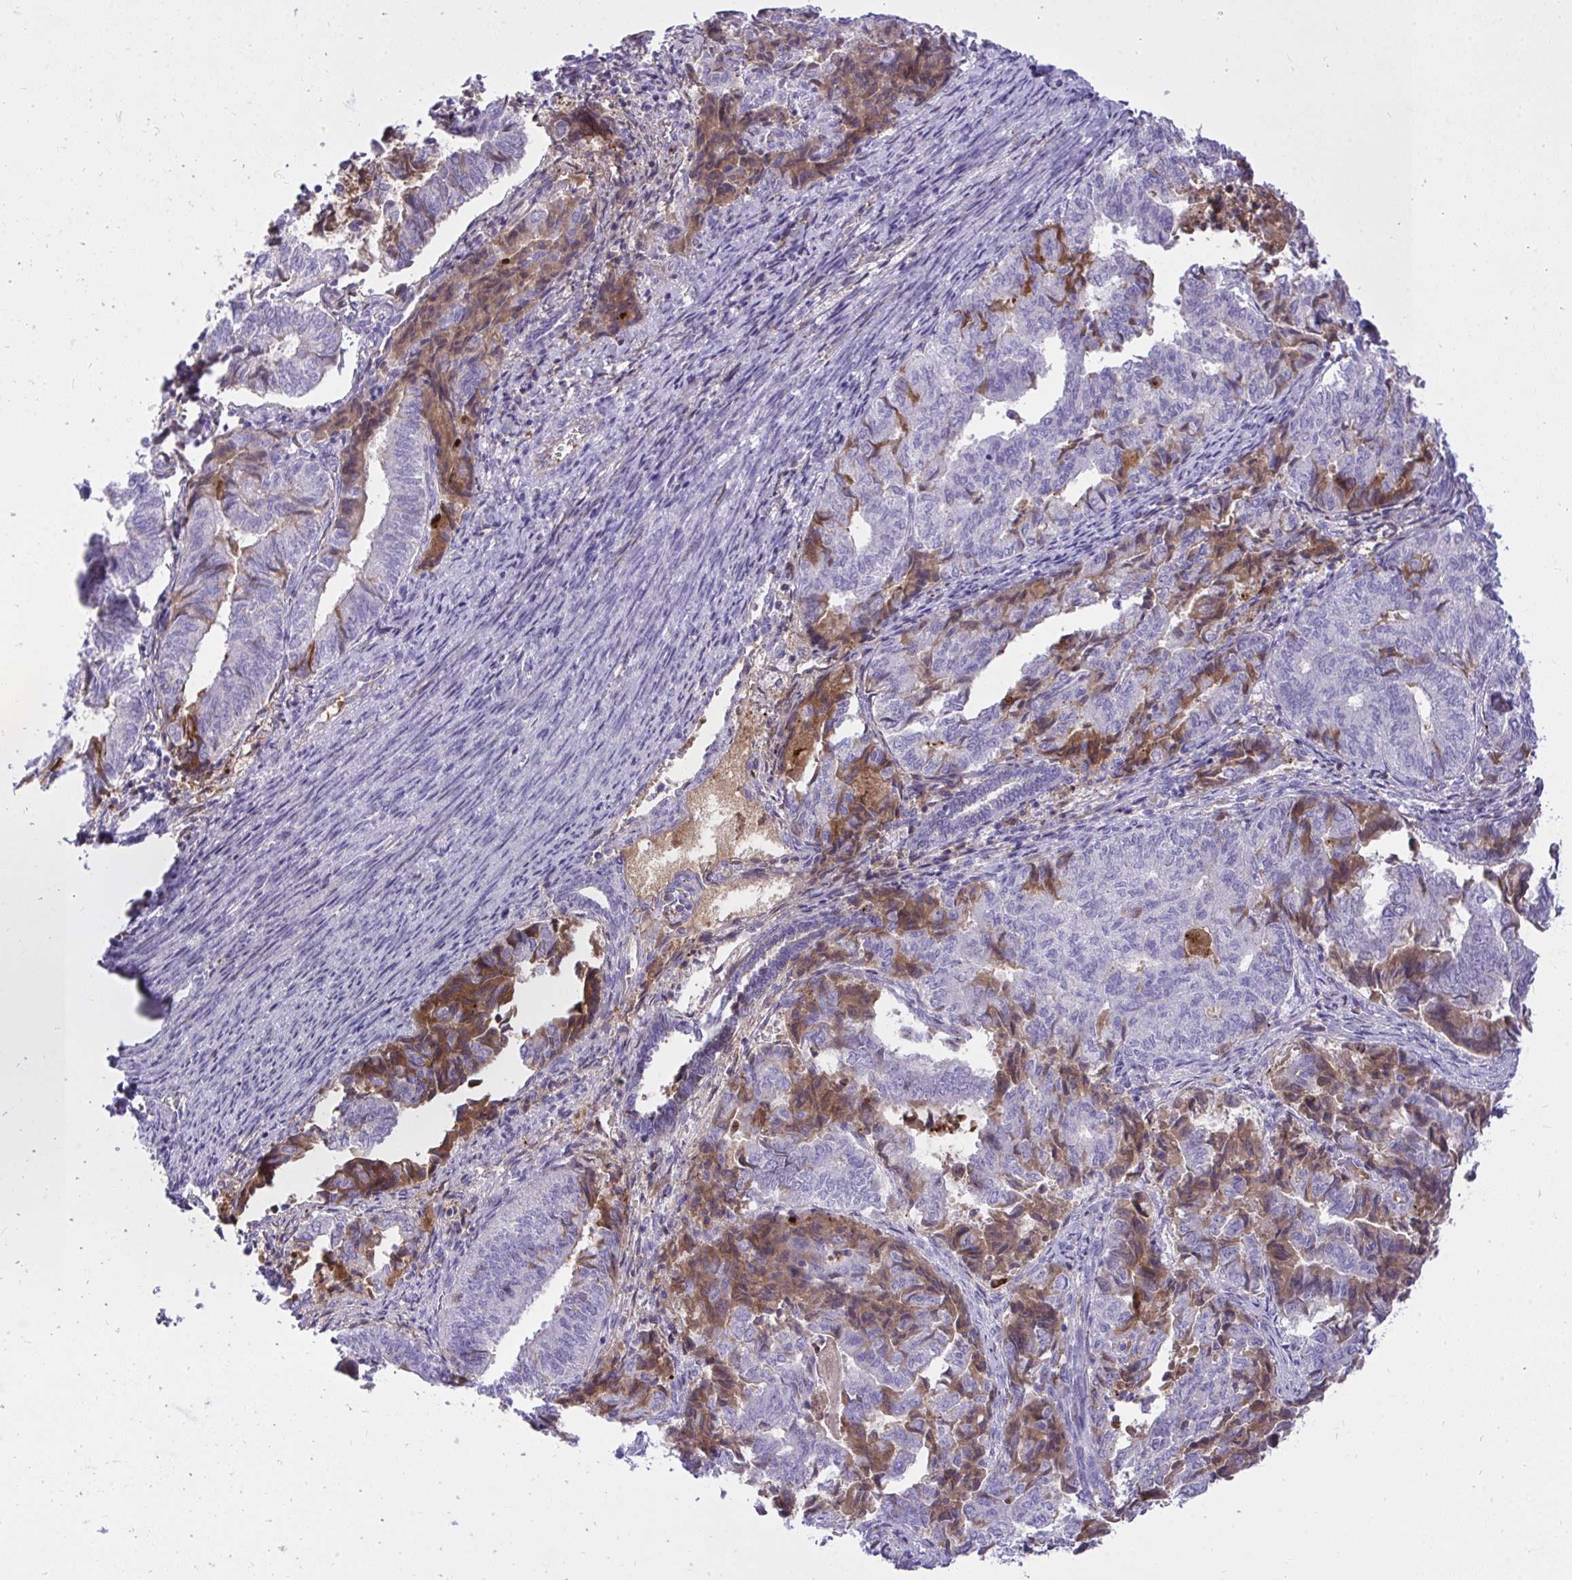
{"staining": {"intensity": "moderate", "quantity": "25%-75%", "location": "cytoplasmic/membranous"}, "tissue": "endometrial cancer", "cell_type": "Tumor cells", "image_type": "cancer", "snomed": [{"axis": "morphology", "description": "Adenocarcinoma, NOS"}, {"axis": "topography", "description": "Endometrium"}], "caption": "This micrograph displays endometrial adenocarcinoma stained with immunohistochemistry (IHC) to label a protein in brown. The cytoplasmic/membranous of tumor cells show moderate positivity for the protein. Nuclei are counter-stained blue.", "gene": "F2", "patient": {"sex": "female", "age": 80}}